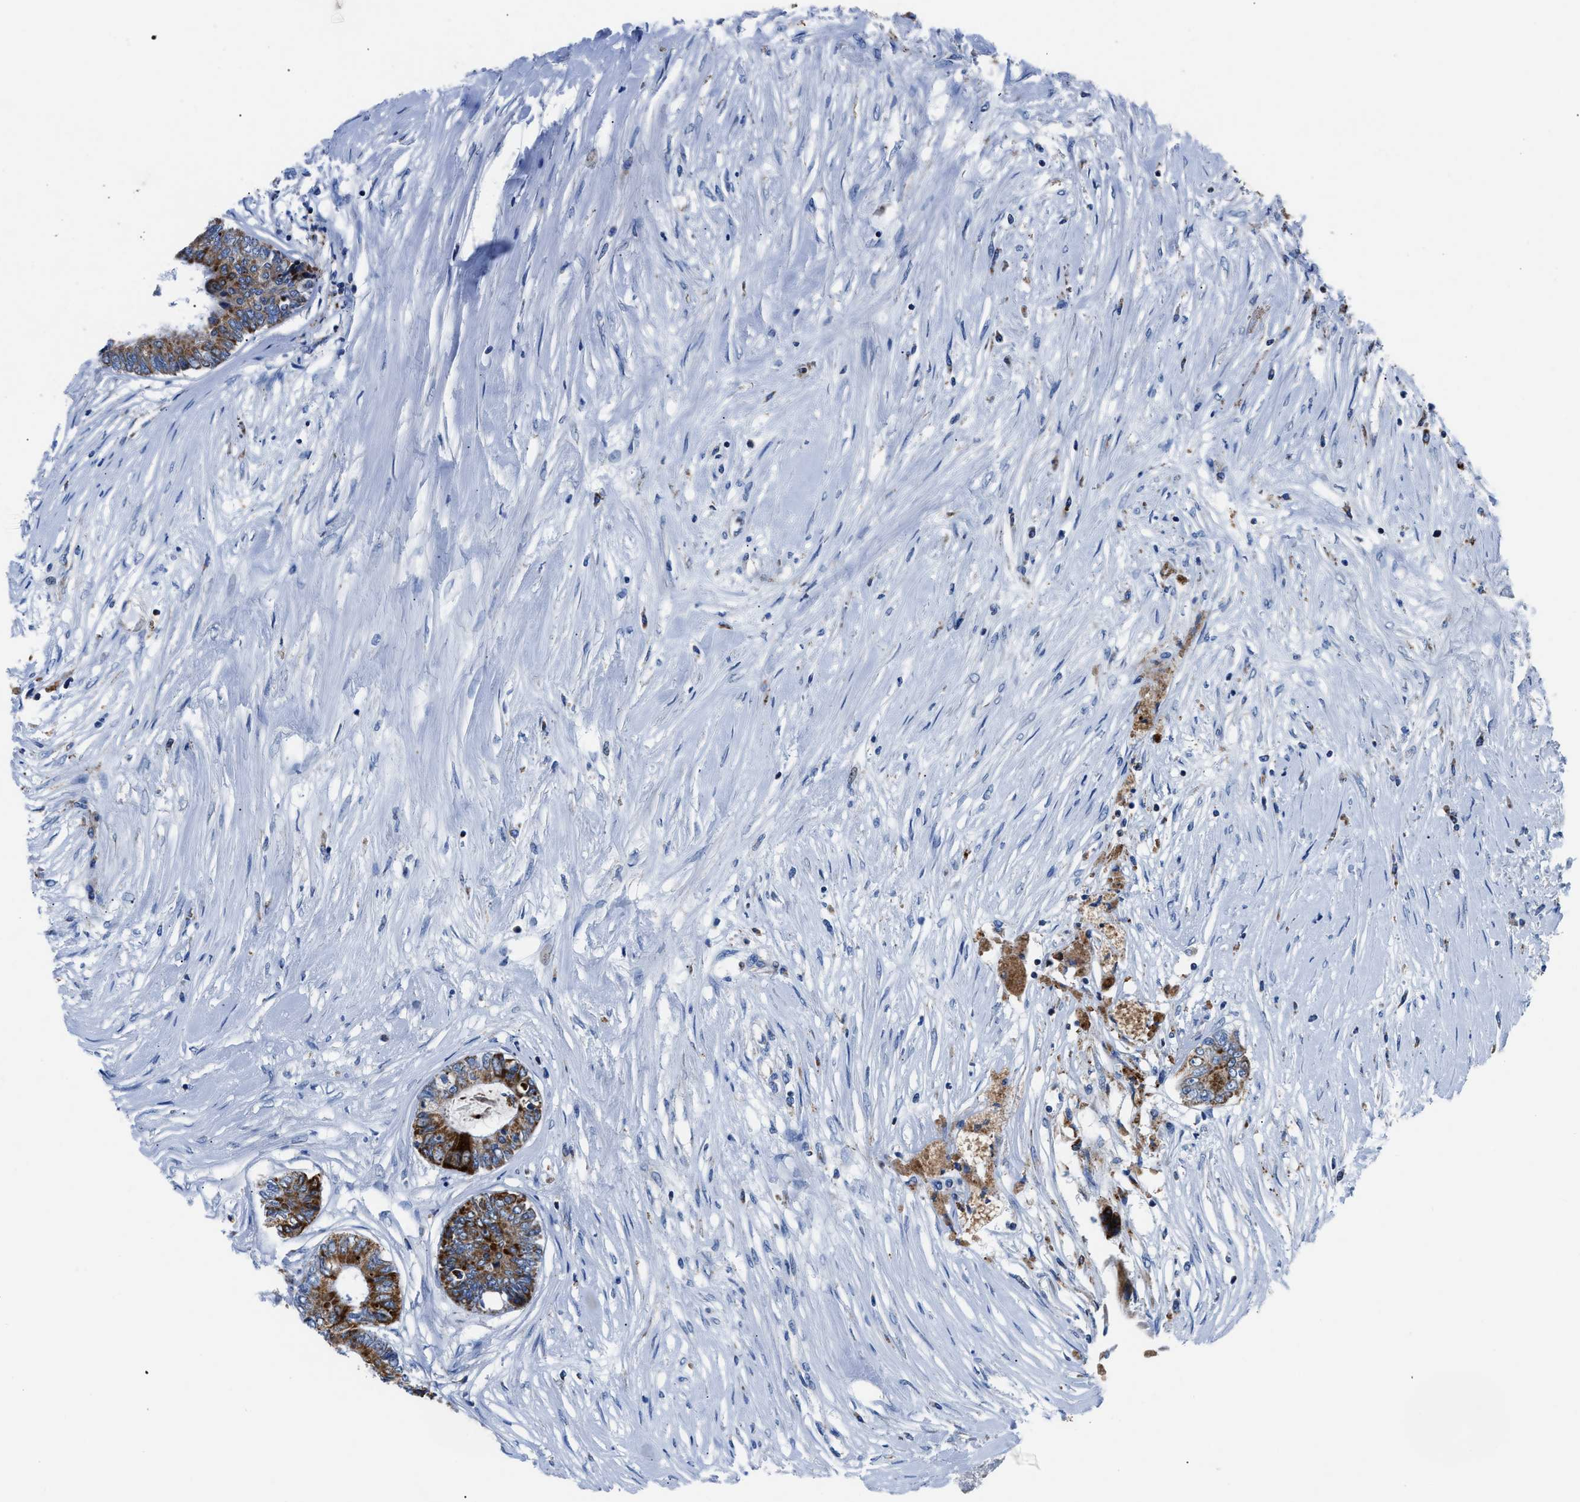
{"staining": {"intensity": "strong", "quantity": ">75%", "location": "cytoplasmic/membranous"}, "tissue": "colorectal cancer", "cell_type": "Tumor cells", "image_type": "cancer", "snomed": [{"axis": "morphology", "description": "Adenocarcinoma, NOS"}, {"axis": "topography", "description": "Rectum"}], "caption": "Protein analysis of adenocarcinoma (colorectal) tissue demonstrates strong cytoplasmic/membranous expression in about >75% of tumor cells. Nuclei are stained in blue.", "gene": "ZDHHC3", "patient": {"sex": "male", "age": 63}}